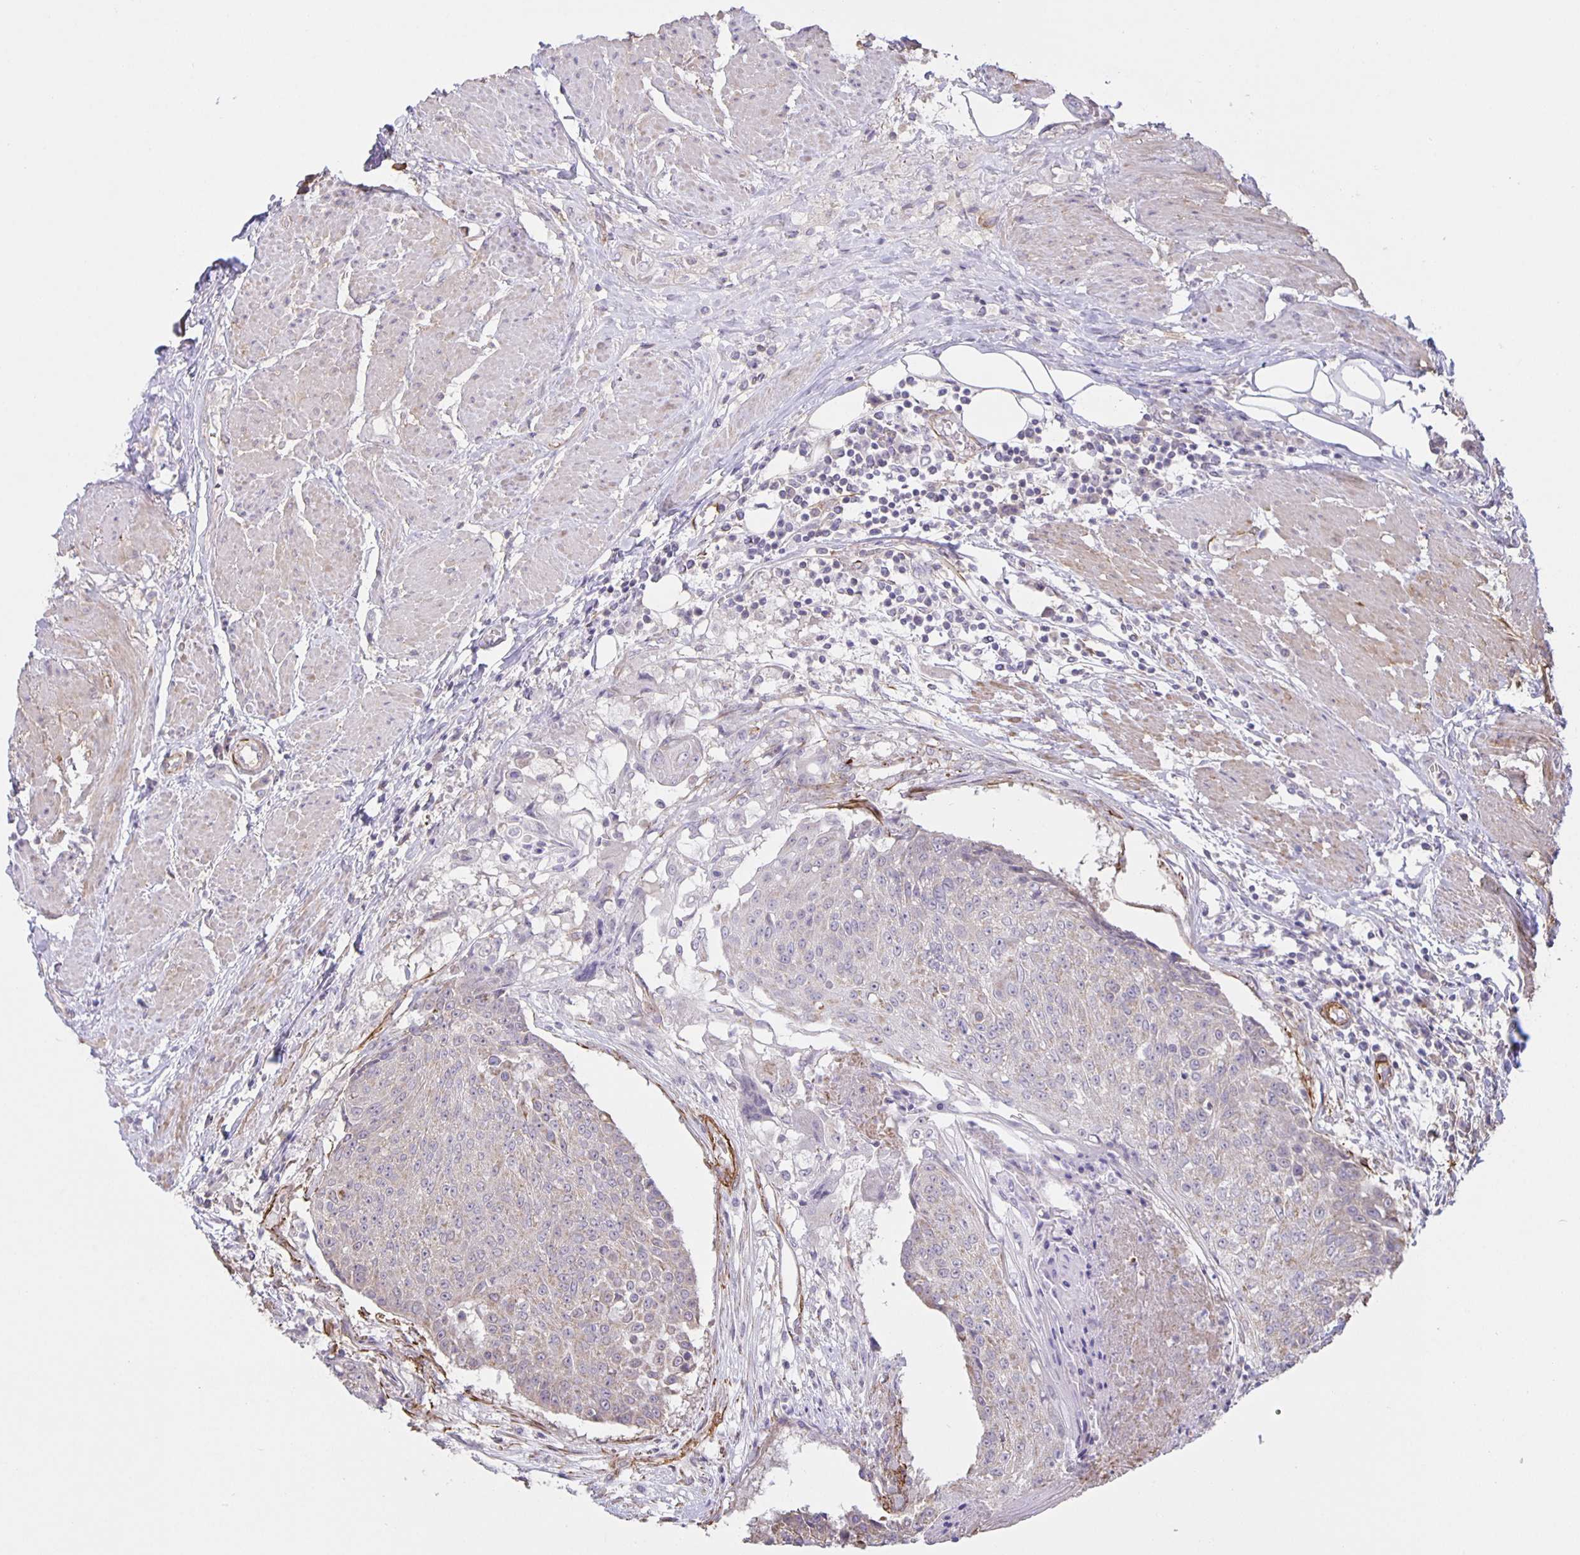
{"staining": {"intensity": "weak", "quantity": "<25%", "location": "cytoplasmic/membranous"}, "tissue": "urothelial cancer", "cell_type": "Tumor cells", "image_type": "cancer", "snomed": [{"axis": "morphology", "description": "Urothelial carcinoma, High grade"}, {"axis": "topography", "description": "Urinary bladder"}], "caption": "High power microscopy histopathology image of an immunohistochemistry (IHC) photomicrograph of urothelial cancer, revealing no significant positivity in tumor cells.", "gene": "SRCIN1", "patient": {"sex": "female", "age": 63}}